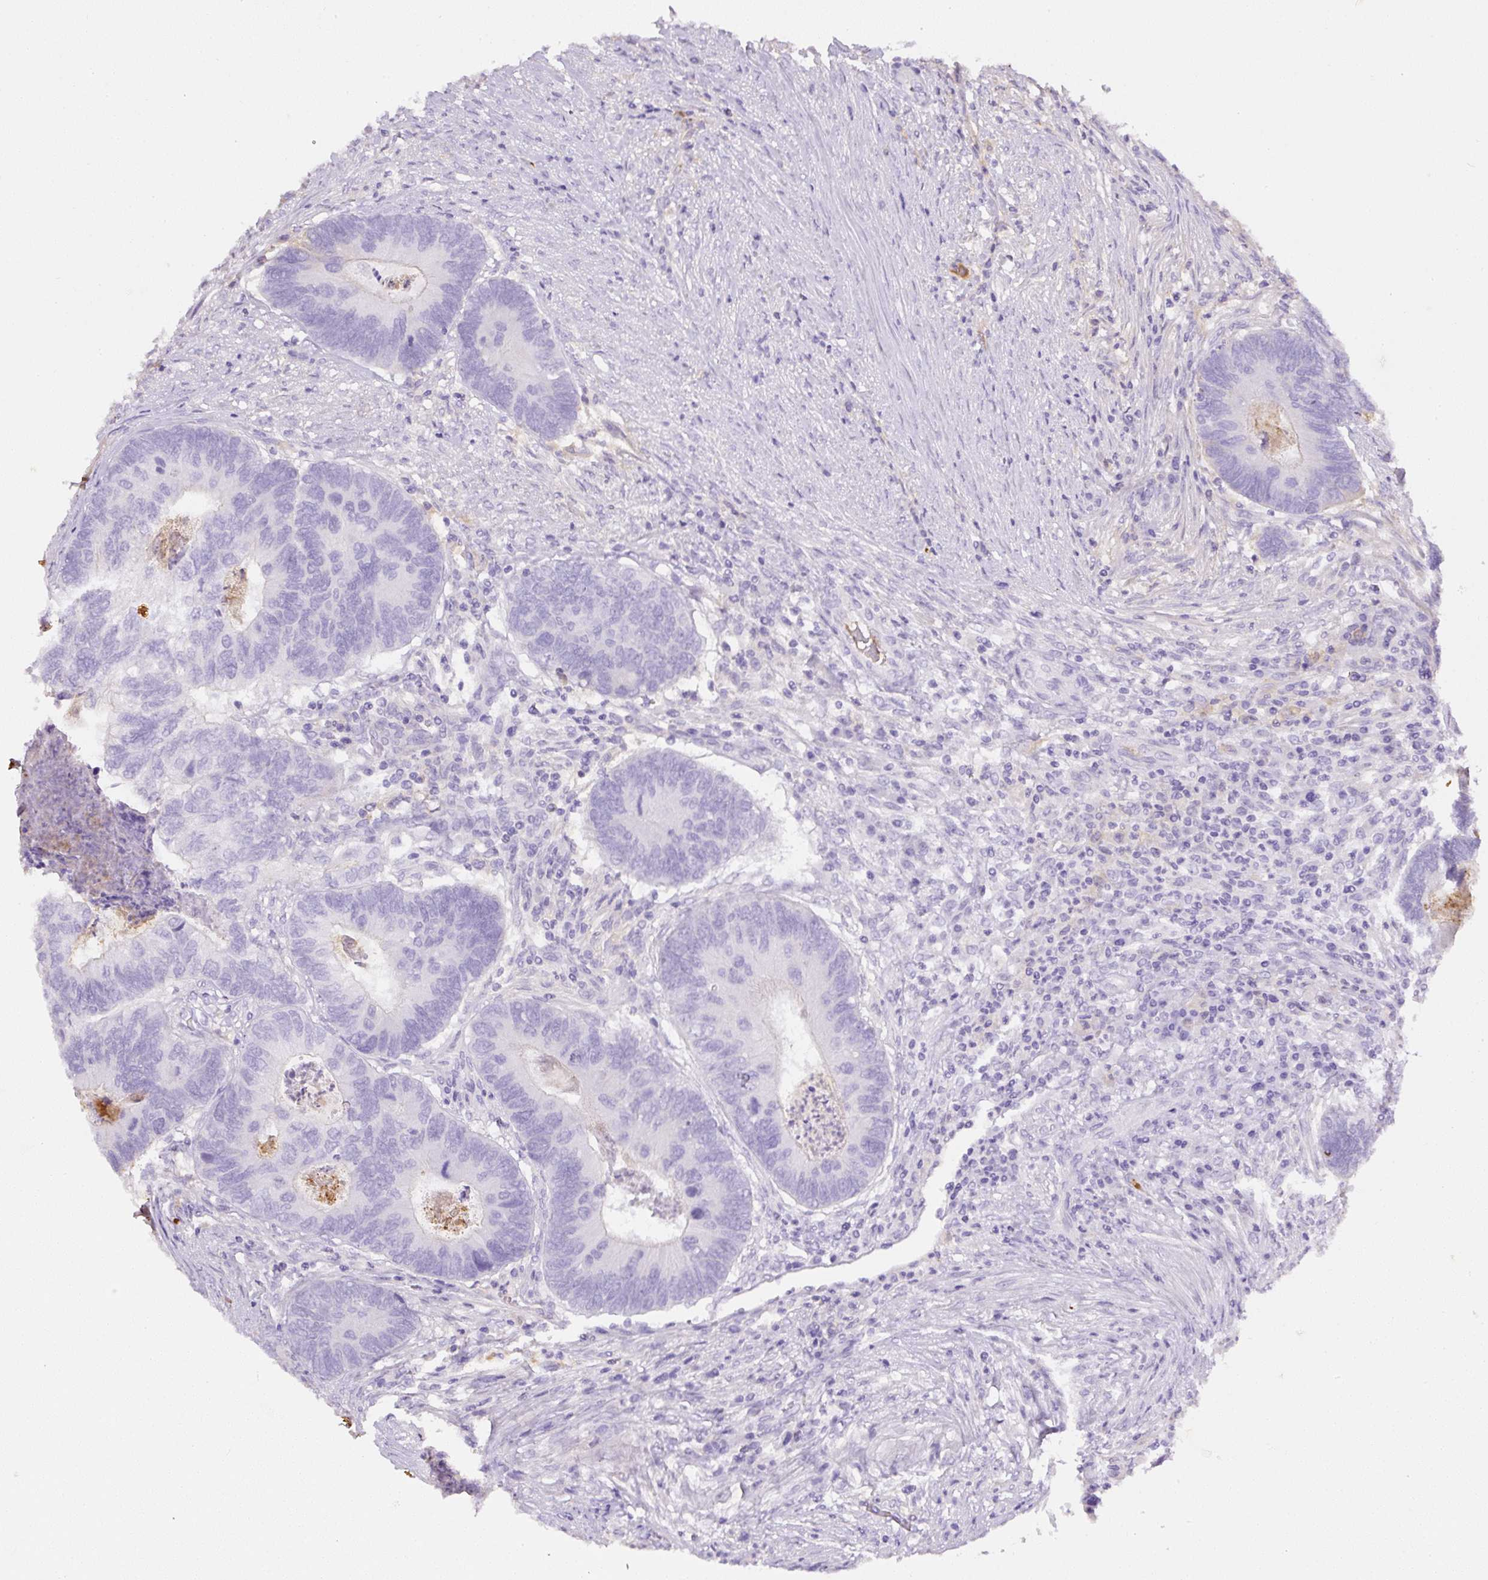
{"staining": {"intensity": "negative", "quantity": "none", "location": "none"}, "tissue": "colorectal cancer", "cell_type": "Tumor cells", "image_type": "cancer", "snomed": [{"axis": "morphology", "description": "Adenocarcinoma, NOS"}, {"axis": "topography", "description": "Colon"}], "caption": "An immunohistochemistry photomicrograph of adenocarcinoma (colorectal) is shown. There is no staining in tumor cells of adenocarcinoma (colorectal). Nuclei are stained in blue.", "gene": "APCS", "patient": {"sex": "female", "age": 67}}